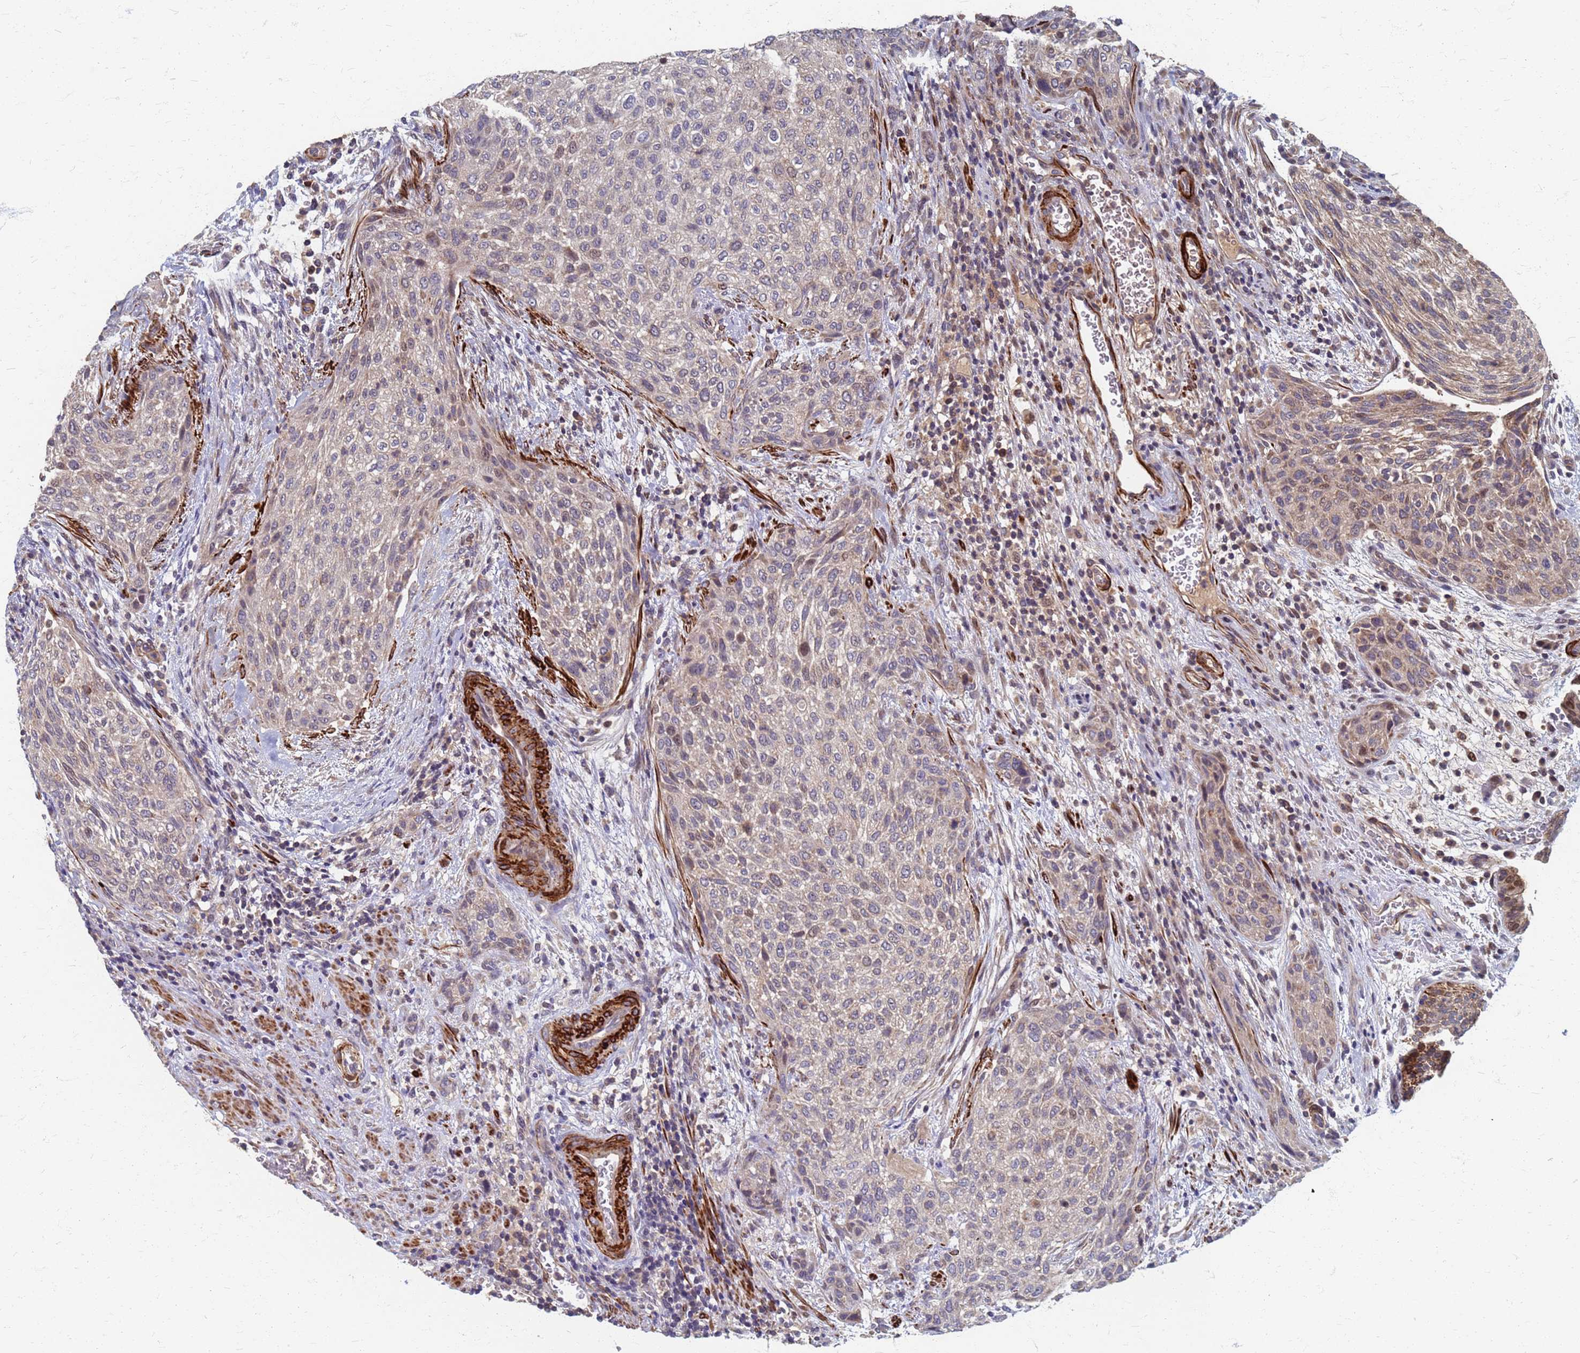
{"staining": {"intensity": "negative", "quantity": "none", "location": "none"}, "tissue": "urothelial cancer", "cell_type": "Tumor cells", "image_type": "cancer", "snomed": [{"axis": "morphology", "description": "Urothelial carcinoma, High grade"}, {"axis": "topography", "description": "Urinary bladder"}], "caption": "Immunohistochemistry (IHC) histopathology image of neoplastic tissue: human urothelial carcinoma (high-grade) stained with DAB (3,3'-diaminobenzidine) demonstrates no significant protein staining in tumor cells. (Stains: DAB immunohistochemistry with hematoxylin counter stain, Microscopy: brightfield microscopy at high magnification).", "gene": "ATPAF1", "patient": {"sex": "male", "age": 35}}